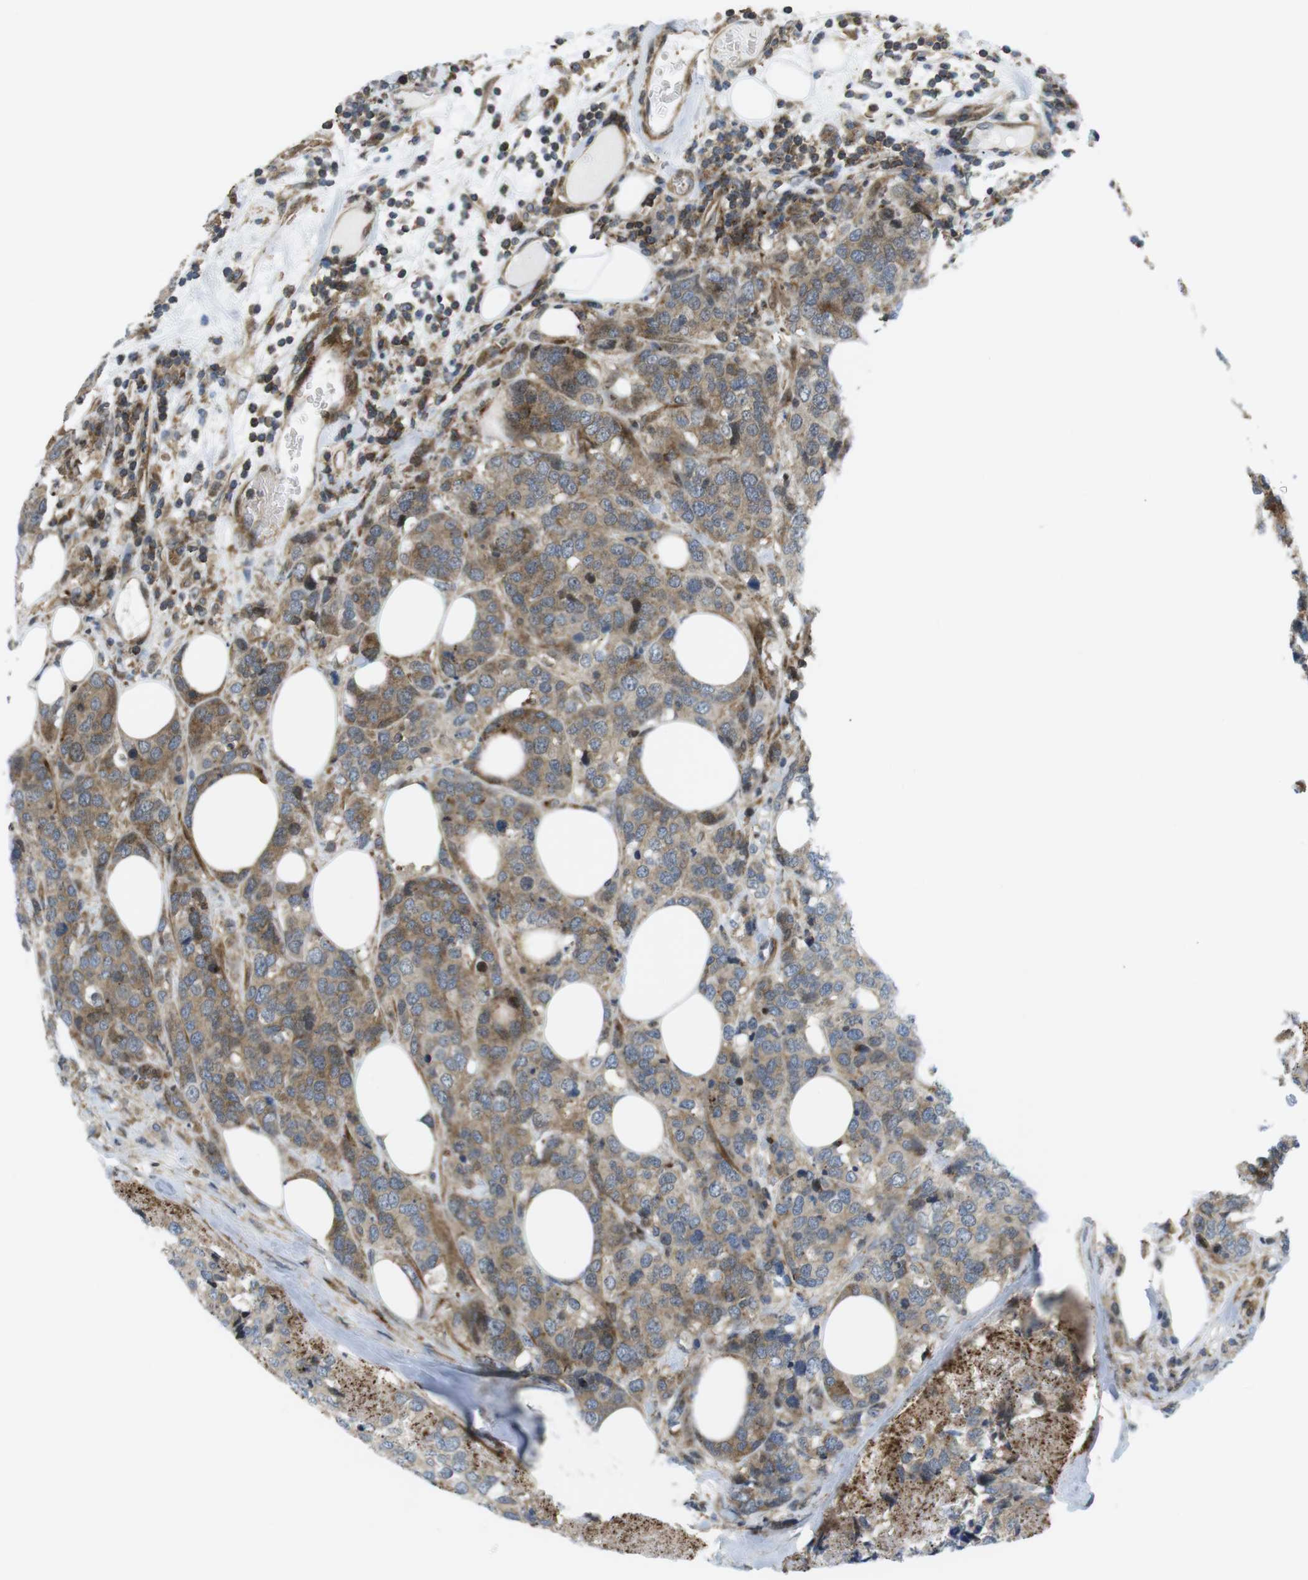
{"staining": {"intensity": "weak", "quantity": ">75%", "location": "cytoplasmic/membranous"}, "tissue": "breast cancer", "cell_type": "Tumor cells", "image_type": "cancer", "snomed": [{"axis": "morphology", "description": "Lobular carcinoma"}, {"axis": "topography", "description": "Breast"}], "caption": "IHC (DAB) staining of lobular carcinoma (breast) exhibits weak cytoplasmic/membranous protein staining in about >75% of tumor cells.", "gene": "CUL7", "patient": {"sex": "female", "age": 59}}